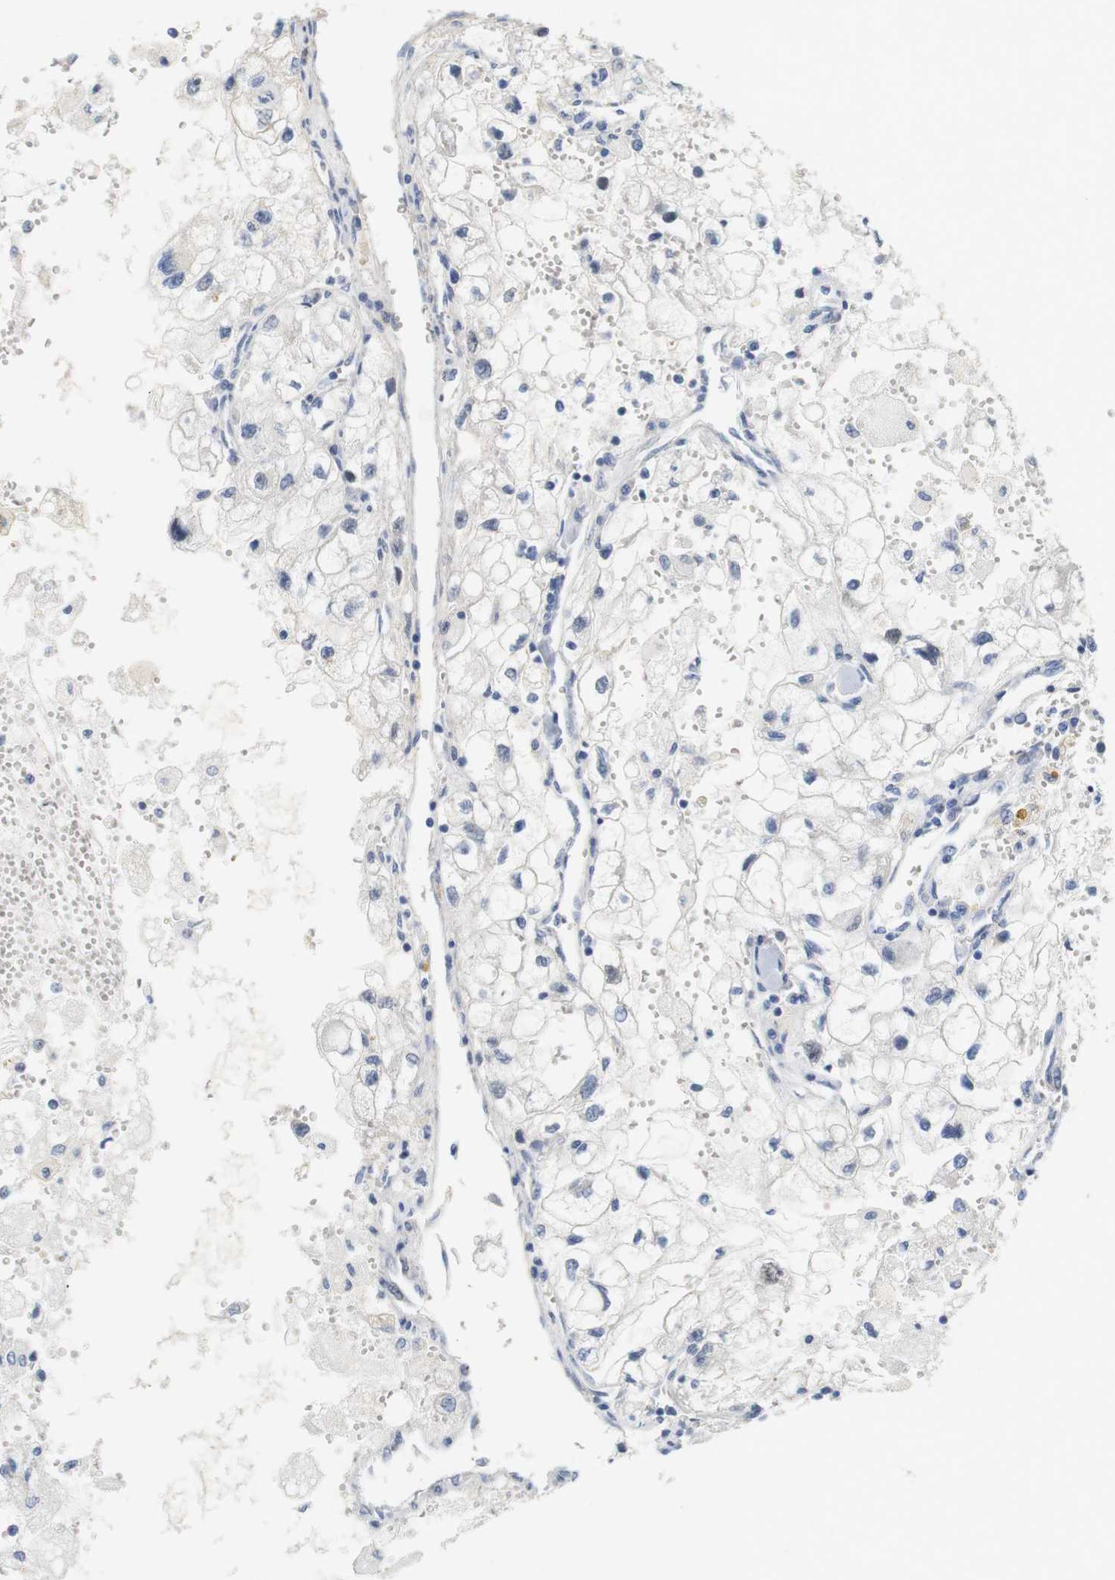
{"staining": {"intensity": "negative", "quantity": "none", "location": "none"}, "tissue": "renal cancer", "cell_type": "Tumor cells", "image_type": "cancer", "snomed": [{"axis": "morphology", "description": "Adenocarcinoma, NOS"}, {"axis": "topography", "description": "Kidney"}], "caption": "Tumor cells show no significant protein staining in renal cancer.", "gene": "CDK2", "patient": {"sex": "female", "age": 70}}